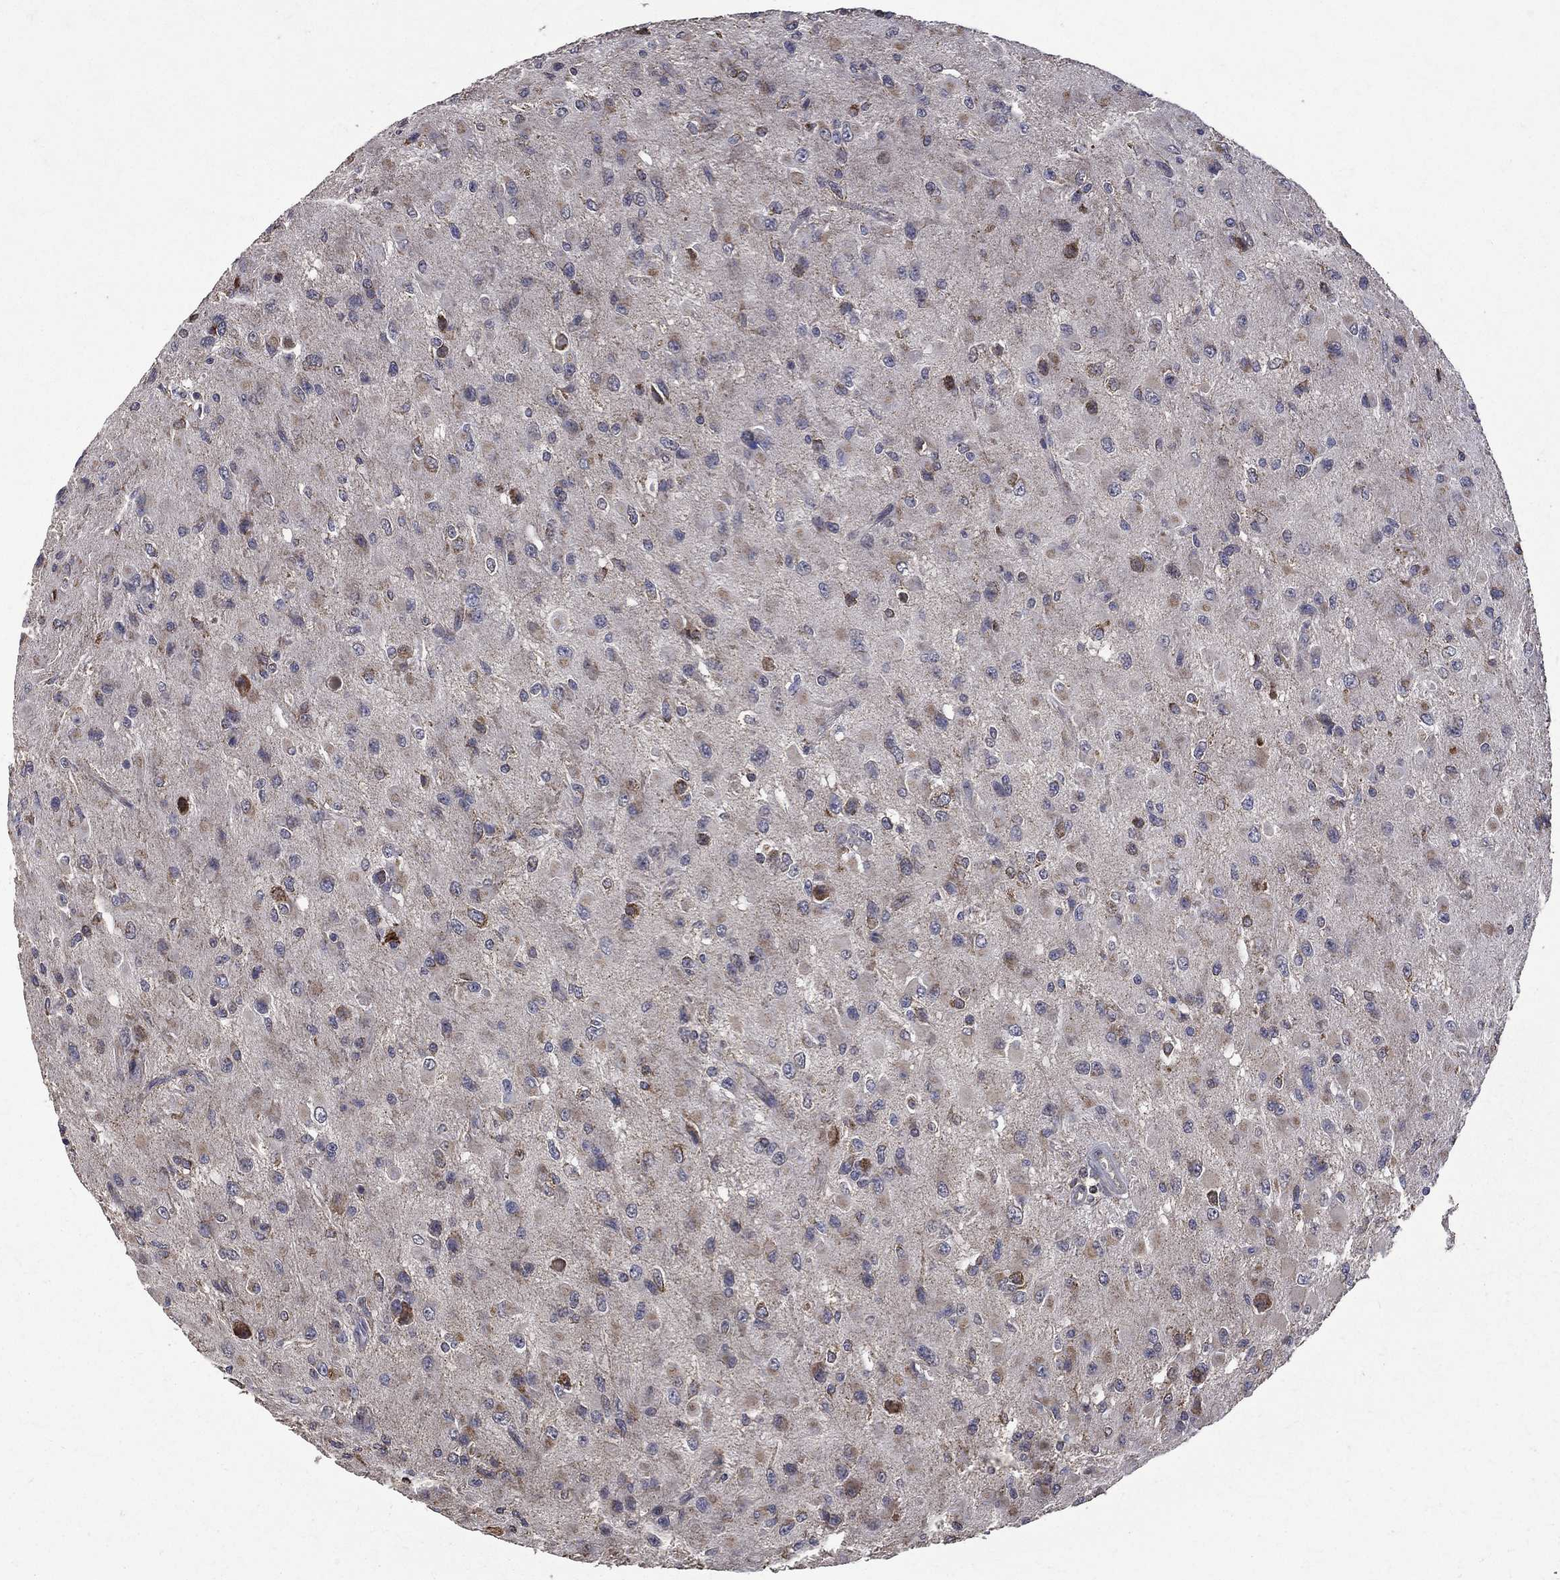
{"staining": {"intensity": "moderate", "quantity": "25%-75%", "location": "cytoplasmic/membranous"}, "tissue": "glioma", "cell_type": "Tumor cells", "image_type": "cancer", "snomed": [{"axis": "morphology", "description": "Glioma, malignant, High grade"}, {"axis": "topography", "description": "Cerebral cortex"}], "caption": "A histopathology image of glioma stained for a protein demonstrates moderate cytoplasmic/membranous brown staining in tumor cells. (DAB = brown stain, brightfield microscopy at high magnification).", "gene": "RPGR", "patient": {"sex": "male", "age": 35}}